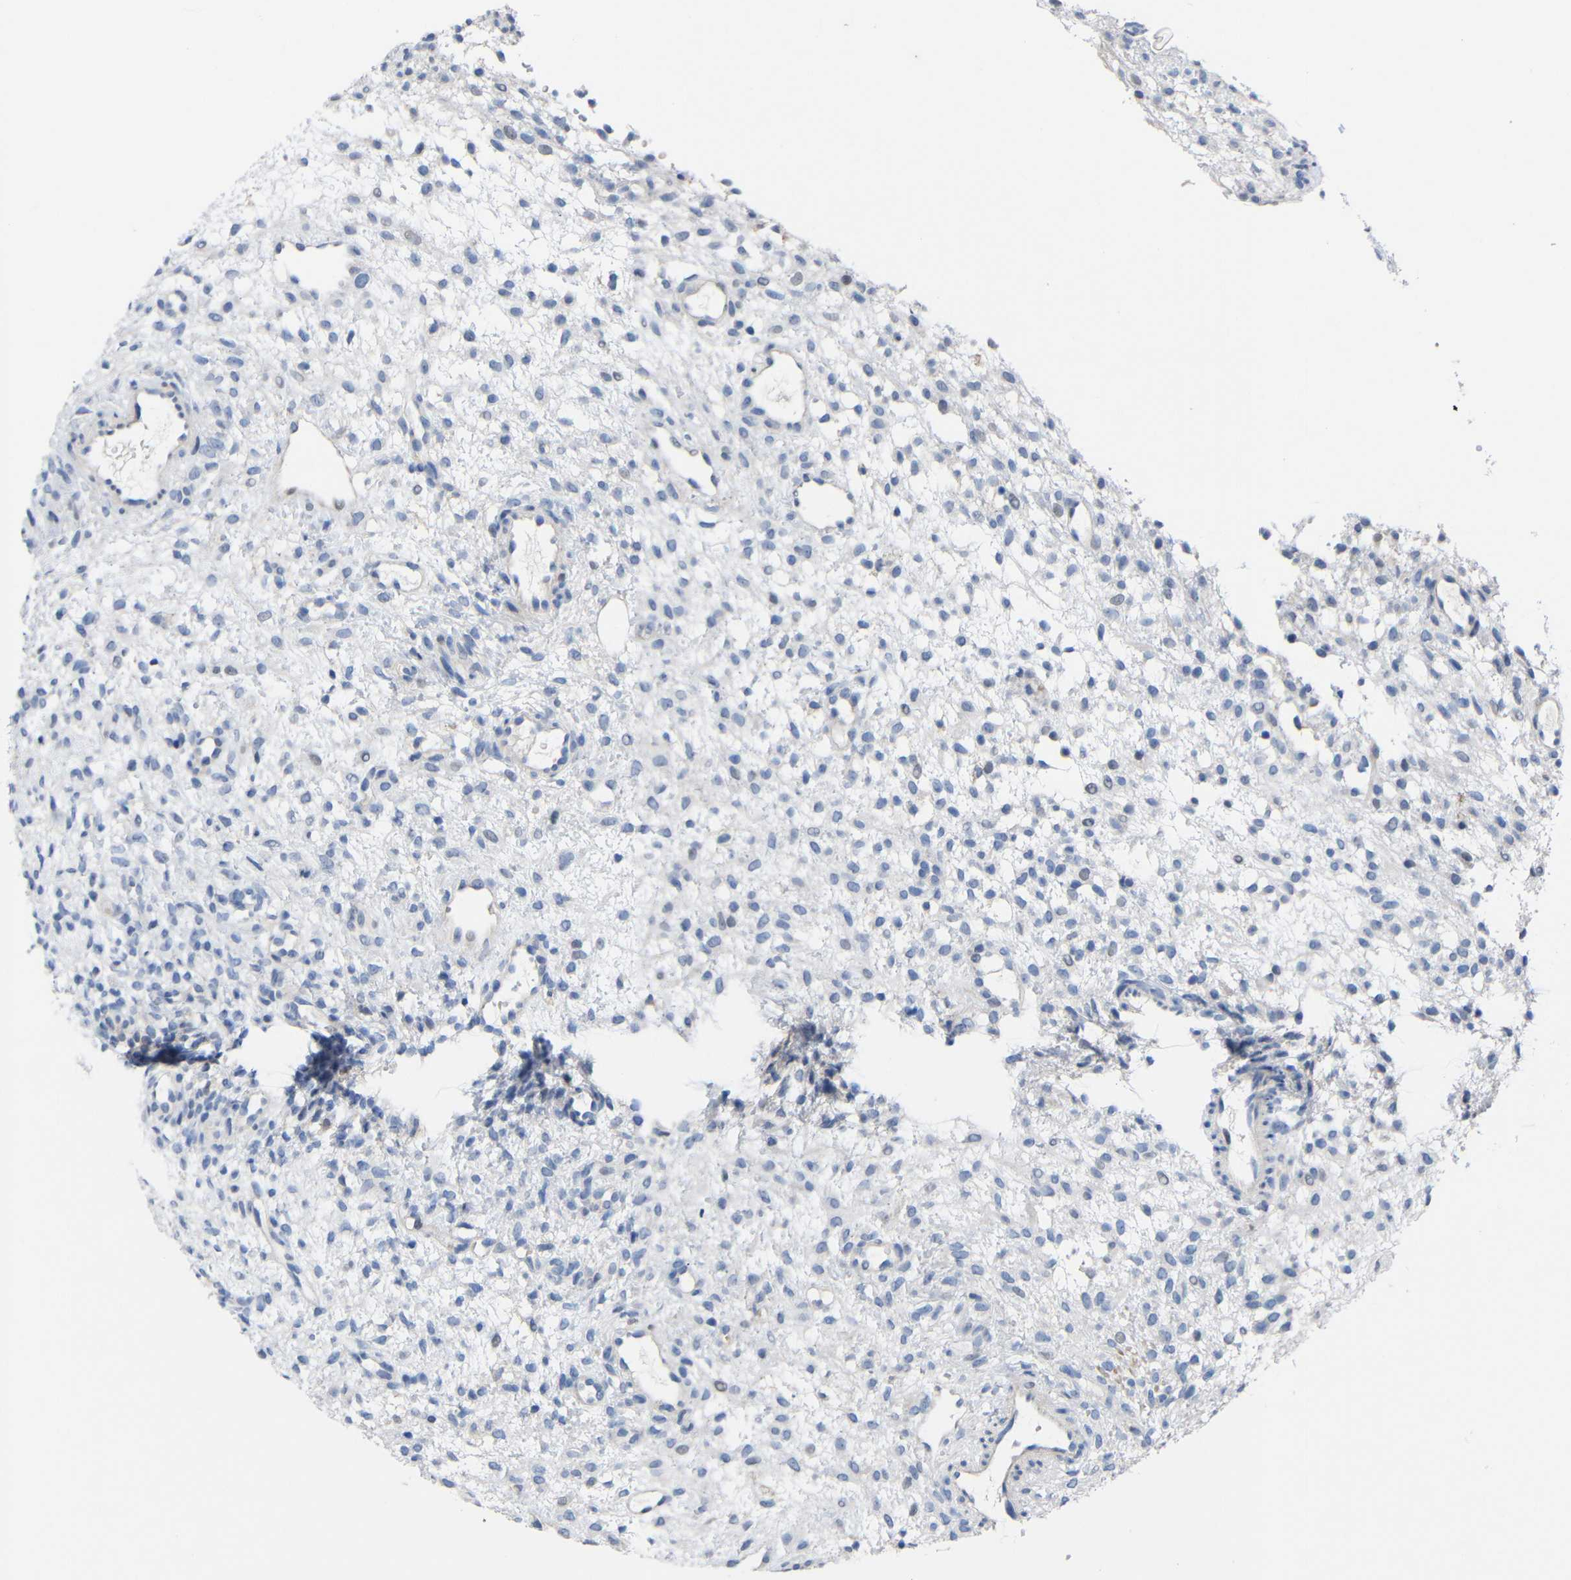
{"staining": {"intensity": "negative", "quantity": "none", "location": "none"}, "tissue": "ovary", "cell_type": "Ovarian stroma cells", "image_type": "normal", "snomed": [{"axis": "morphology", "description": "Normal tissue, NOS"}, {"axis": "morphology", "description": "Cyst, NOS"}, {"axis": "topography", "description": "Ovary"}], "caption": "Ovary was stained to show a protein in brown. There is no significant positivity in ovarian stroma cells. (DAB (3,3'-diaminobenzidine) immunohistochemistry with hematoxylin counter stain).", "gene": "CMTM1", "patient": {"sex": "female", "age": 18}}